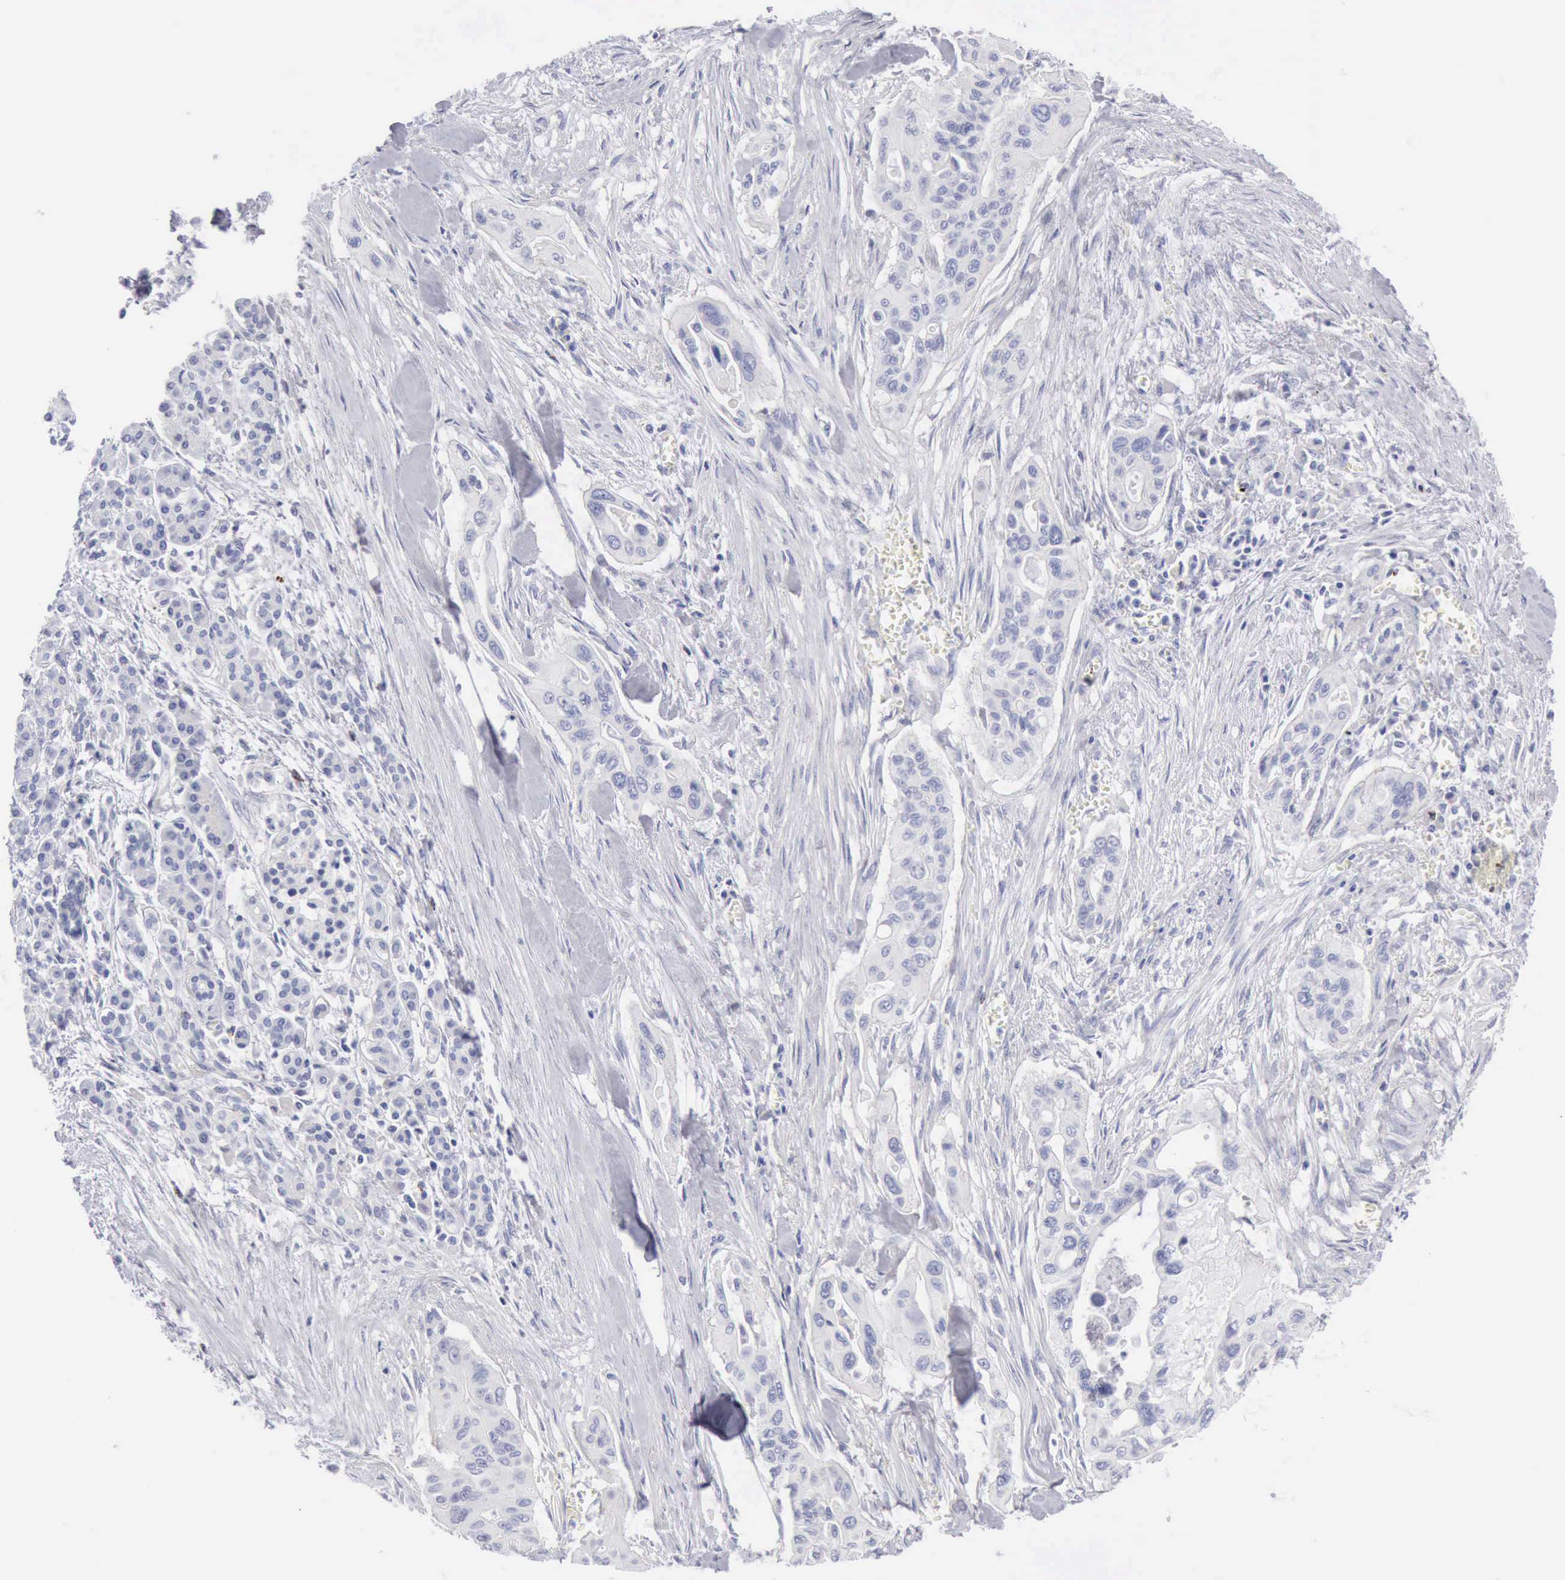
{"staining": {"intensity": "negative", "quantity": "none", "location": "none"}, "tissue": "pancreatic cancer", "cell_type": "Tumor cells", "image_type": "cancer", "snomed": [{"axis": "morphology", "description": "Adenocarcinoma, NOS"}, {"axis": "topography", "description": "Pancreas"}], "caption": "A micrograph of human pancreatic adenocarcinoma is negative for staining in tumor cells.", "gene": "GZMB", "patient": {"sex": "male", "age": 77}}